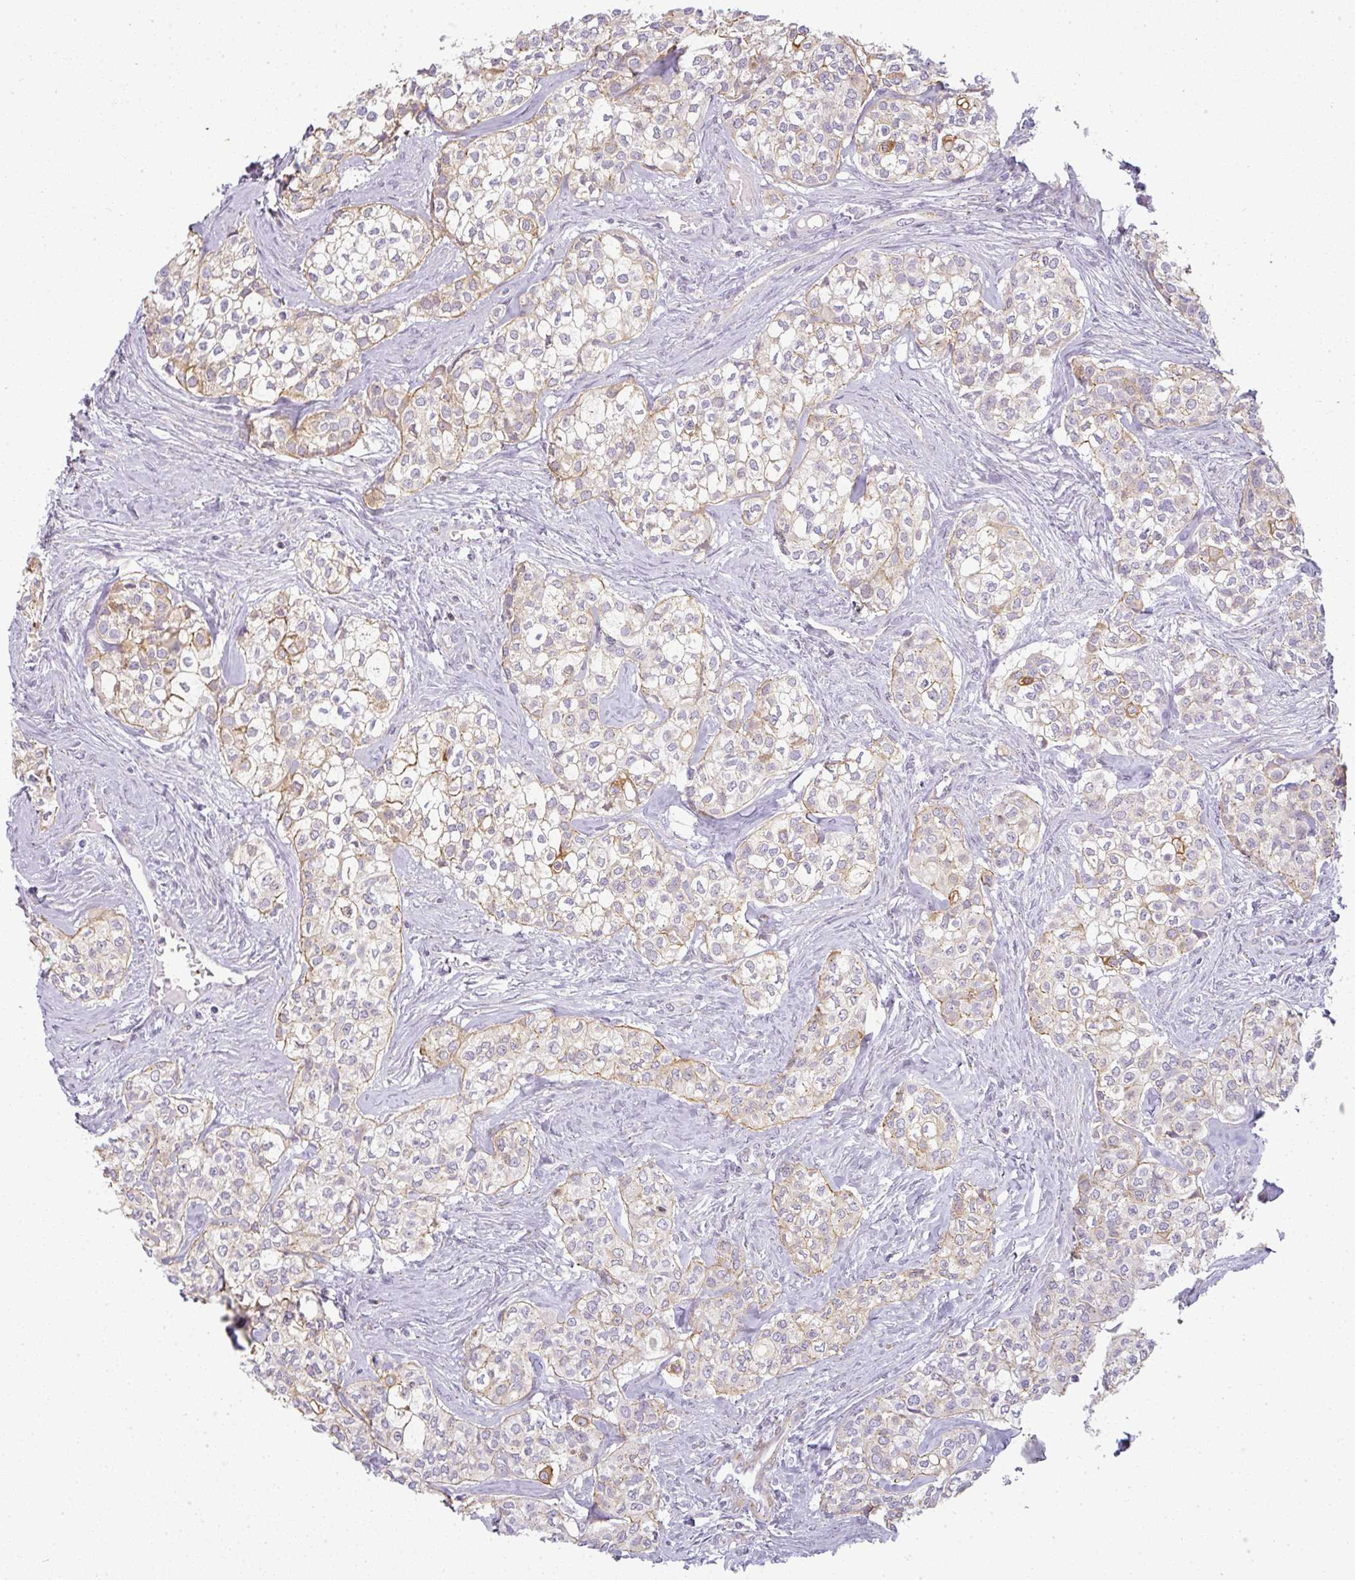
{"staining": {"intensity": "weak", "quantity": "25%-75%", "location": "cytoplasmic/membranous"}, "tissue": "head and neck cancer", "cell_type": "Tumor cells", "image_type": "cancer", "snomed": [{"axis": "morphology", "description": "Adenocarcinoma, NOS"}, {"axis": "topography", "description": "Head-Neck"}], "caption": "Immunohistochemical staining of human adenocarcinoma (head and neck) displays weak cytoplasmic/membranous protein expression in about 25%-75% of tumor cells.", "gene": "SULF1", "patient": {"sex": "male", "age": 81}}